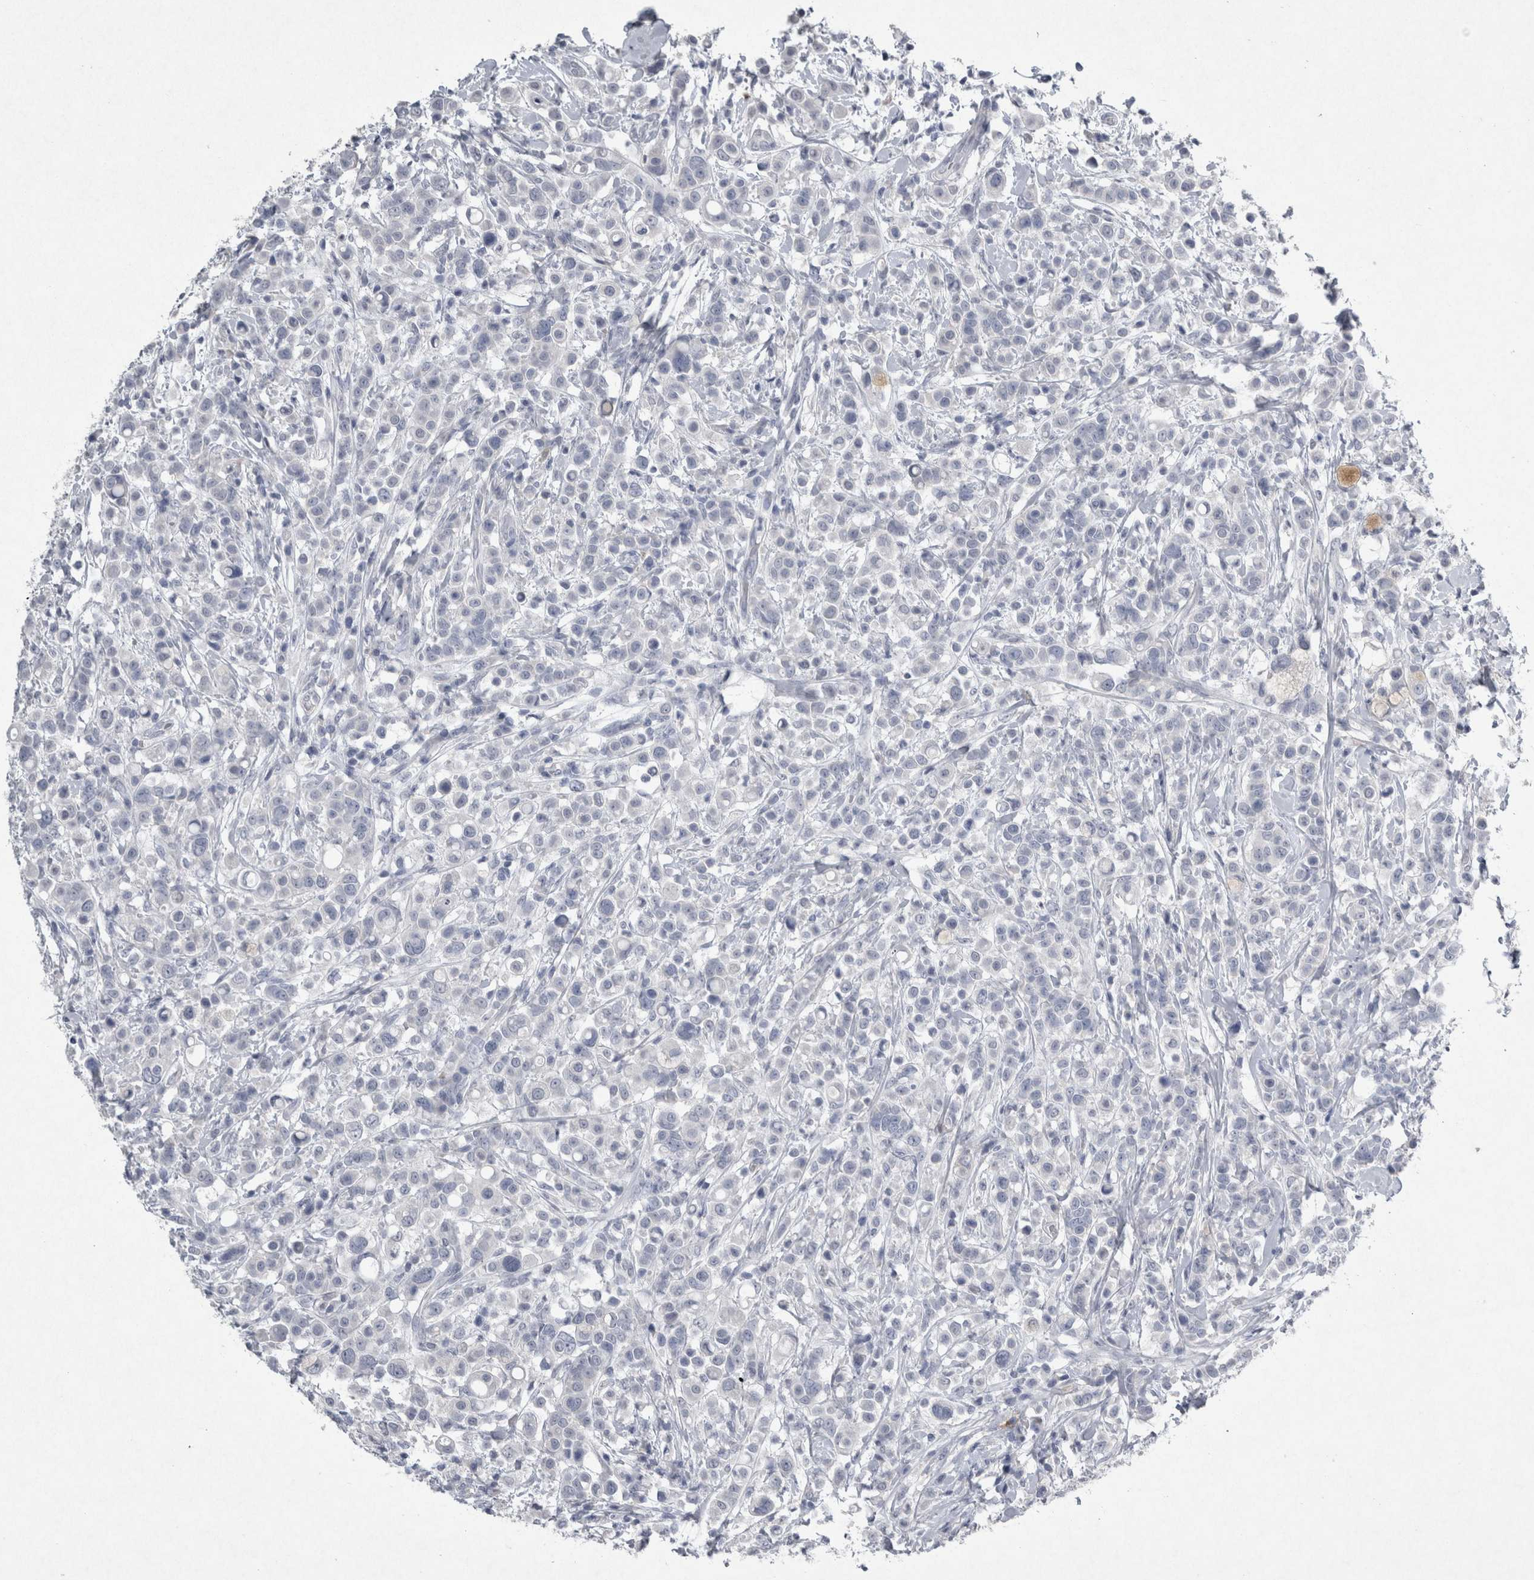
{"staining": {"intensity": "negative", "quantity": "none", "location": "none"}, "tissue": "breast cancer", "cell_type": "Tumor cells", "image_type": "cancer", "snomed": [{"axis": "morphology", "description": "Duct carcinoma"}, {"axis": "topography", "description": "Breast"}], "caption": "High power microscopy histopathology image of an immunohistochemistry image of breast cancer, revealing no significant expression in tumor cells.", "gene": "PDX1", "patient": {"sex": "female", "age": 27}}